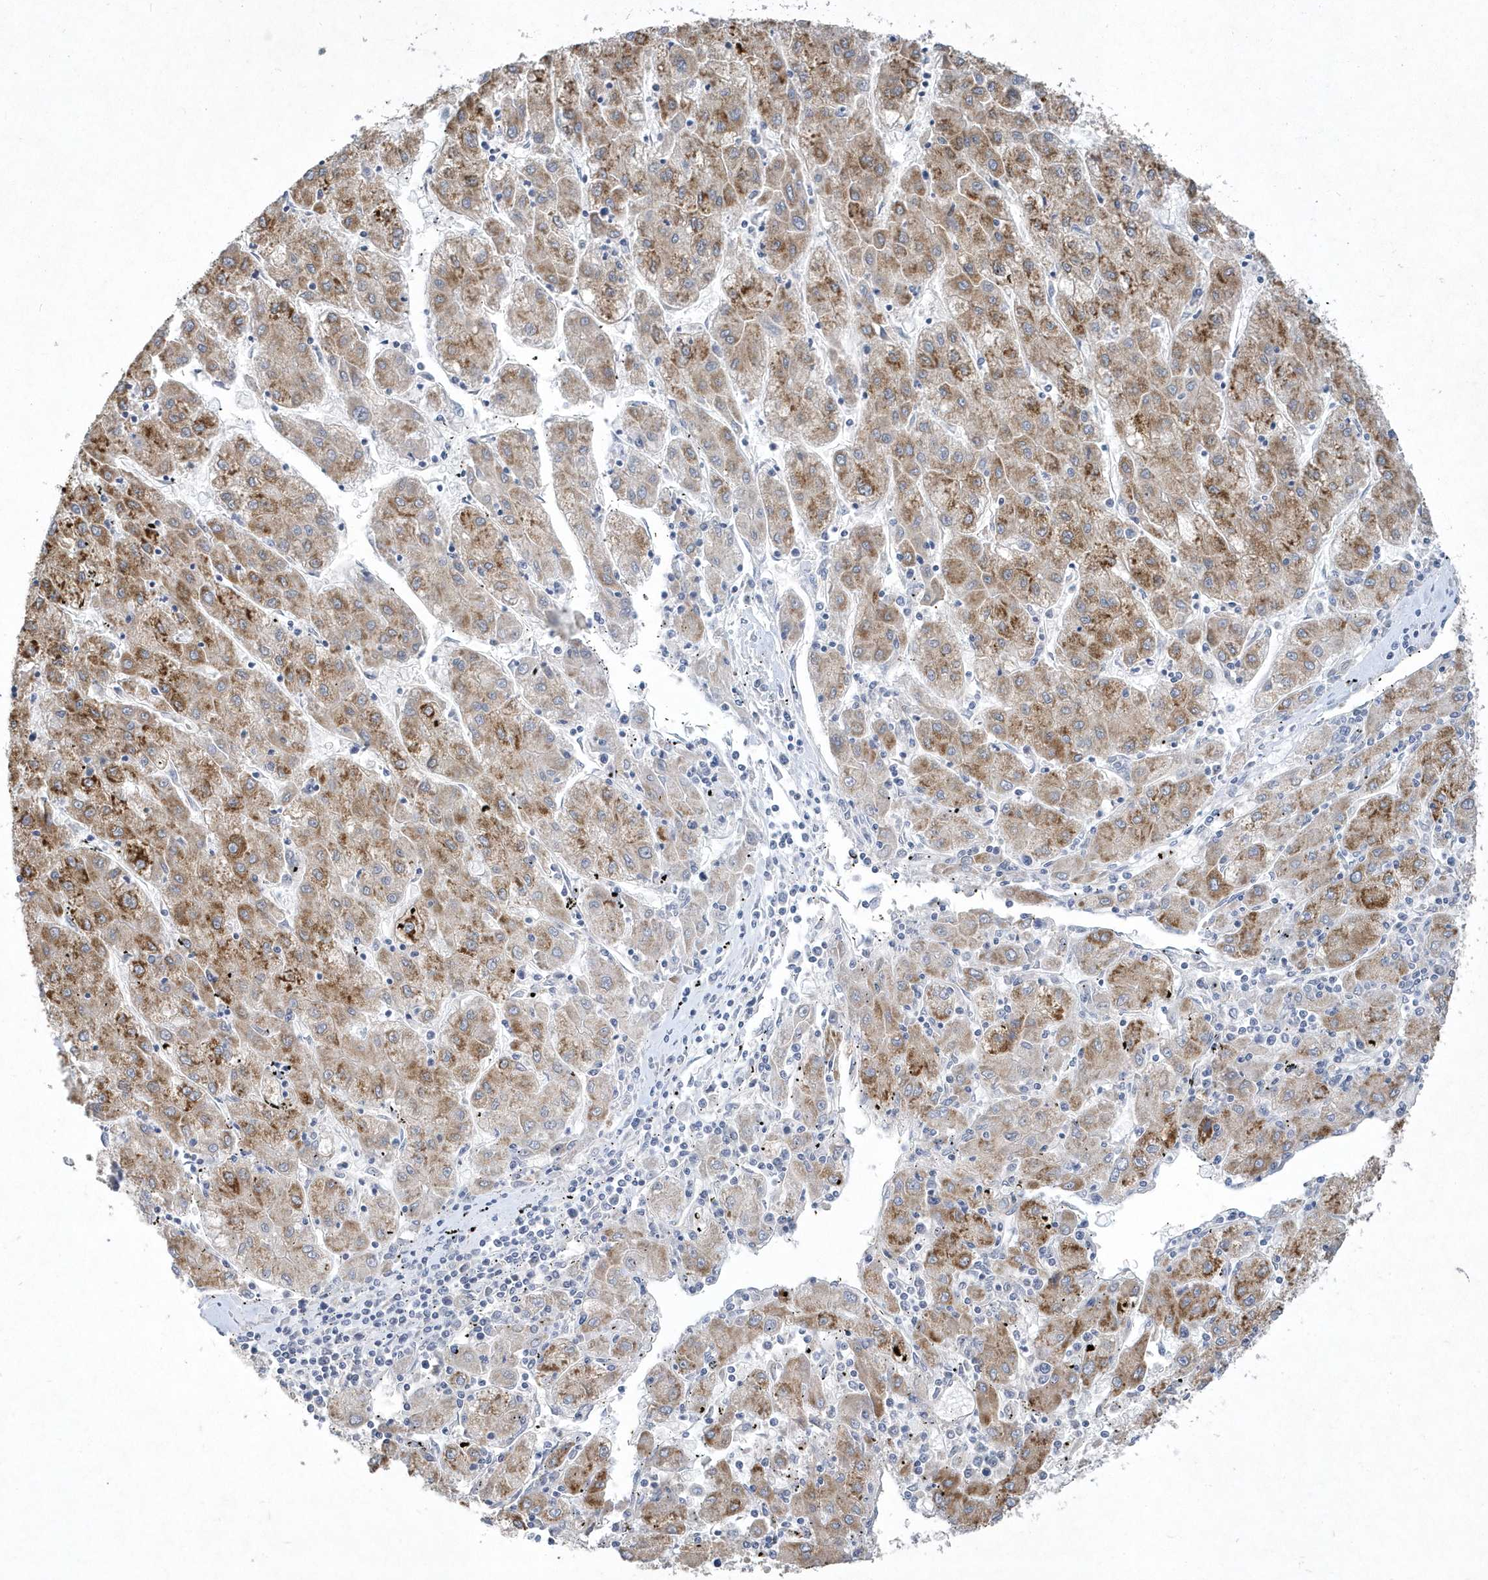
{"staining": {"intensity": "moderate", "quantity": ">75%", "location": "cytoplasmic/membranous"}, "tissue": "liver cancer", "cell_type": "Tumor cells", "image_type": "cancer", "snomed": [{"axis": "morphology", "description": "Carcinoma, Hepatocellular, NOS"}, {"axis": "topography", "description": "Liver"}], "caption": "Liver cancer tissue shows moderate cytoplasmic/membranous expression in about >75% of tumor cells", "gene": "DGAT1", "patient": {"sex": "male", "age": 72}}